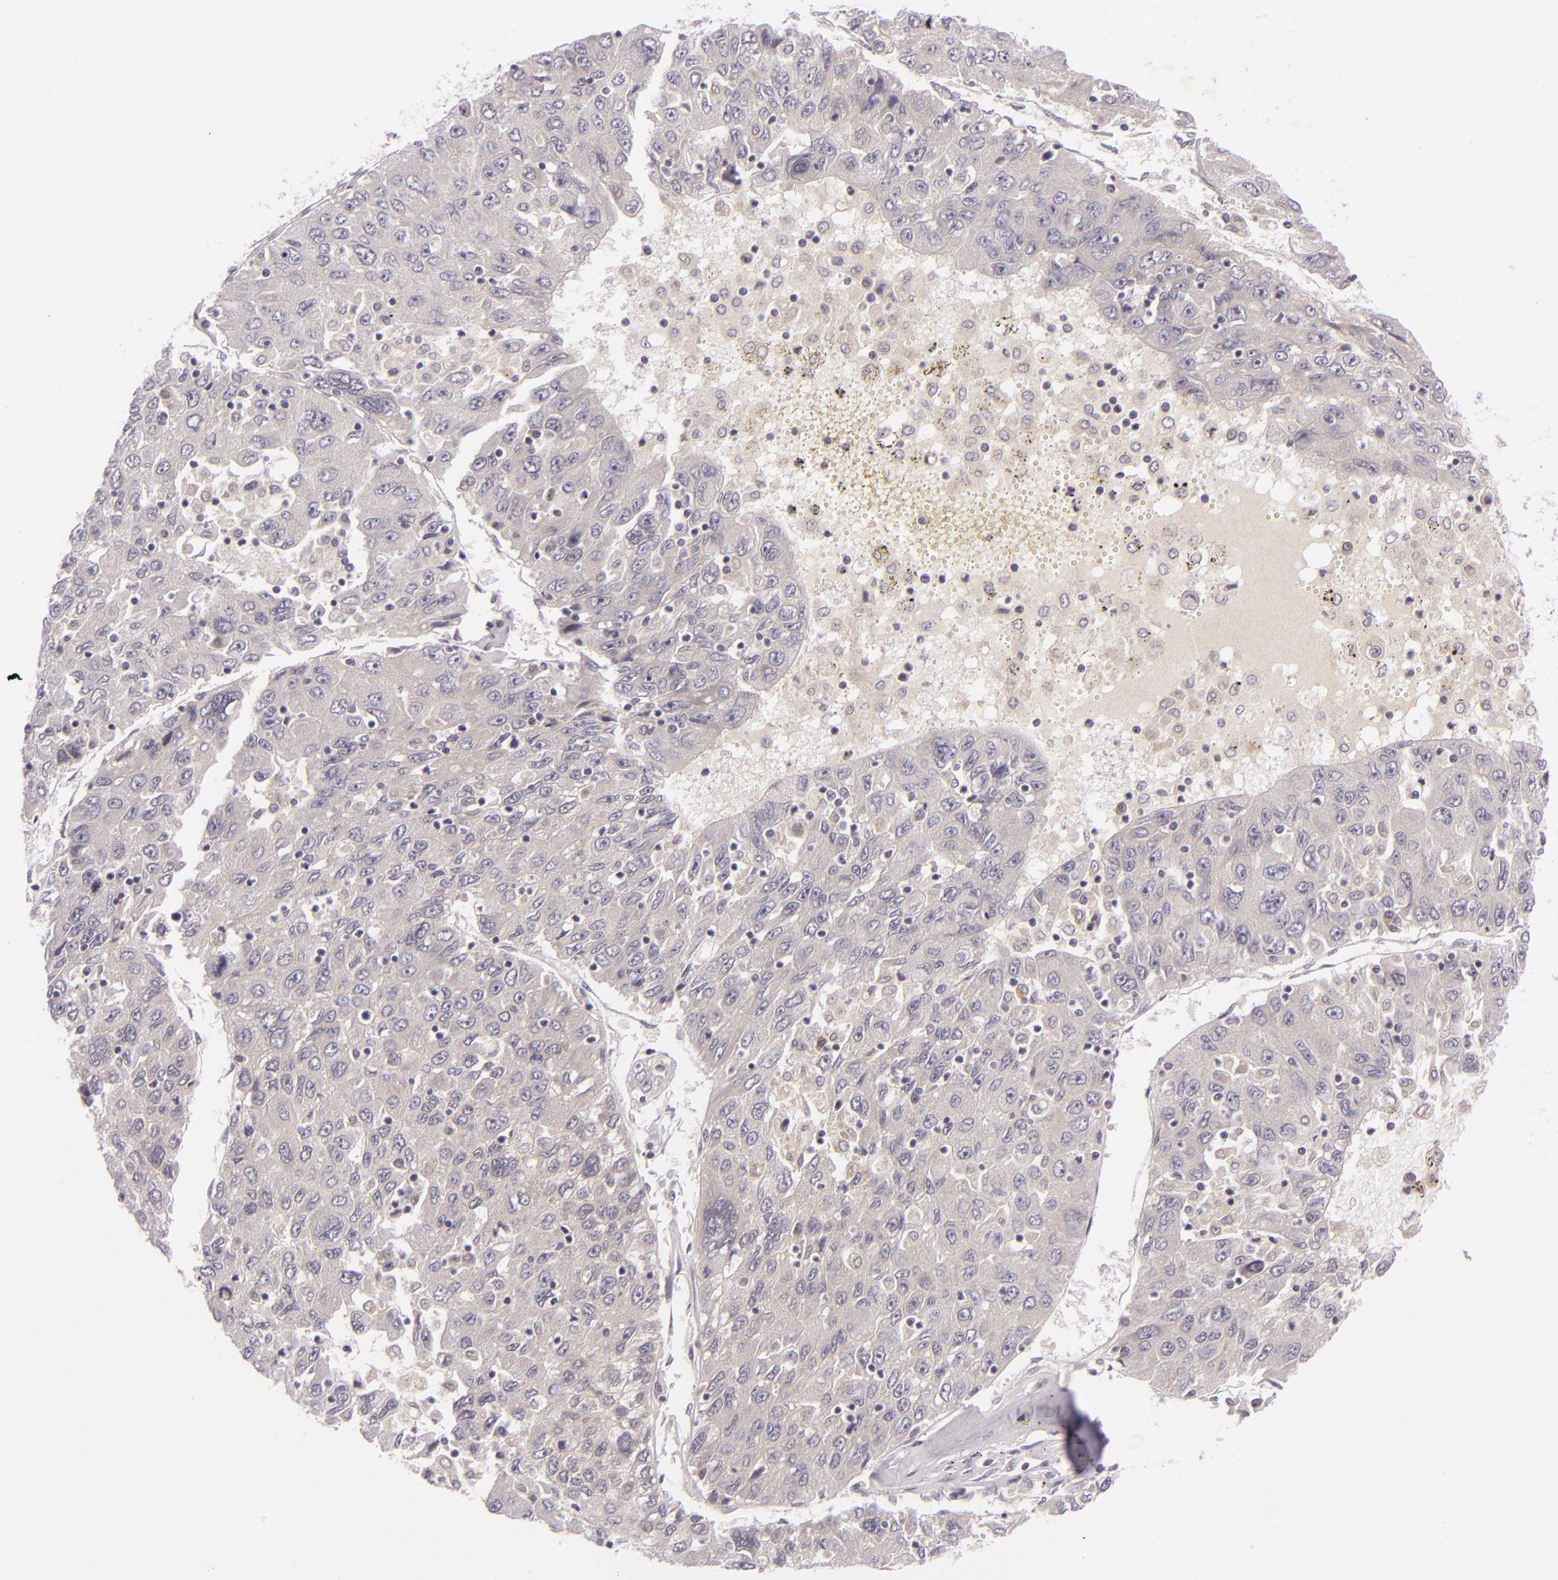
{"staining": {"intensity": "weak", "quantity": ">75%", "location": "cytoplasmic/membranous"}, "tissue": "liver cancer", "cell_type": "Tumor cells", "image_type": "cancer", "snomed": [{"axis": "morphology", "description": "Carcinoma, Hepatocellular, NOS"}, {"axis": "topography", "description": "Liver"}], "caption": "Human liver cancer stained with a brown dye displays weak cytoplasmic/membranous positive expression in about >75% of tumor cells.", "gene": "DAG1", "patient": {"sex": "male", "age": 49}}